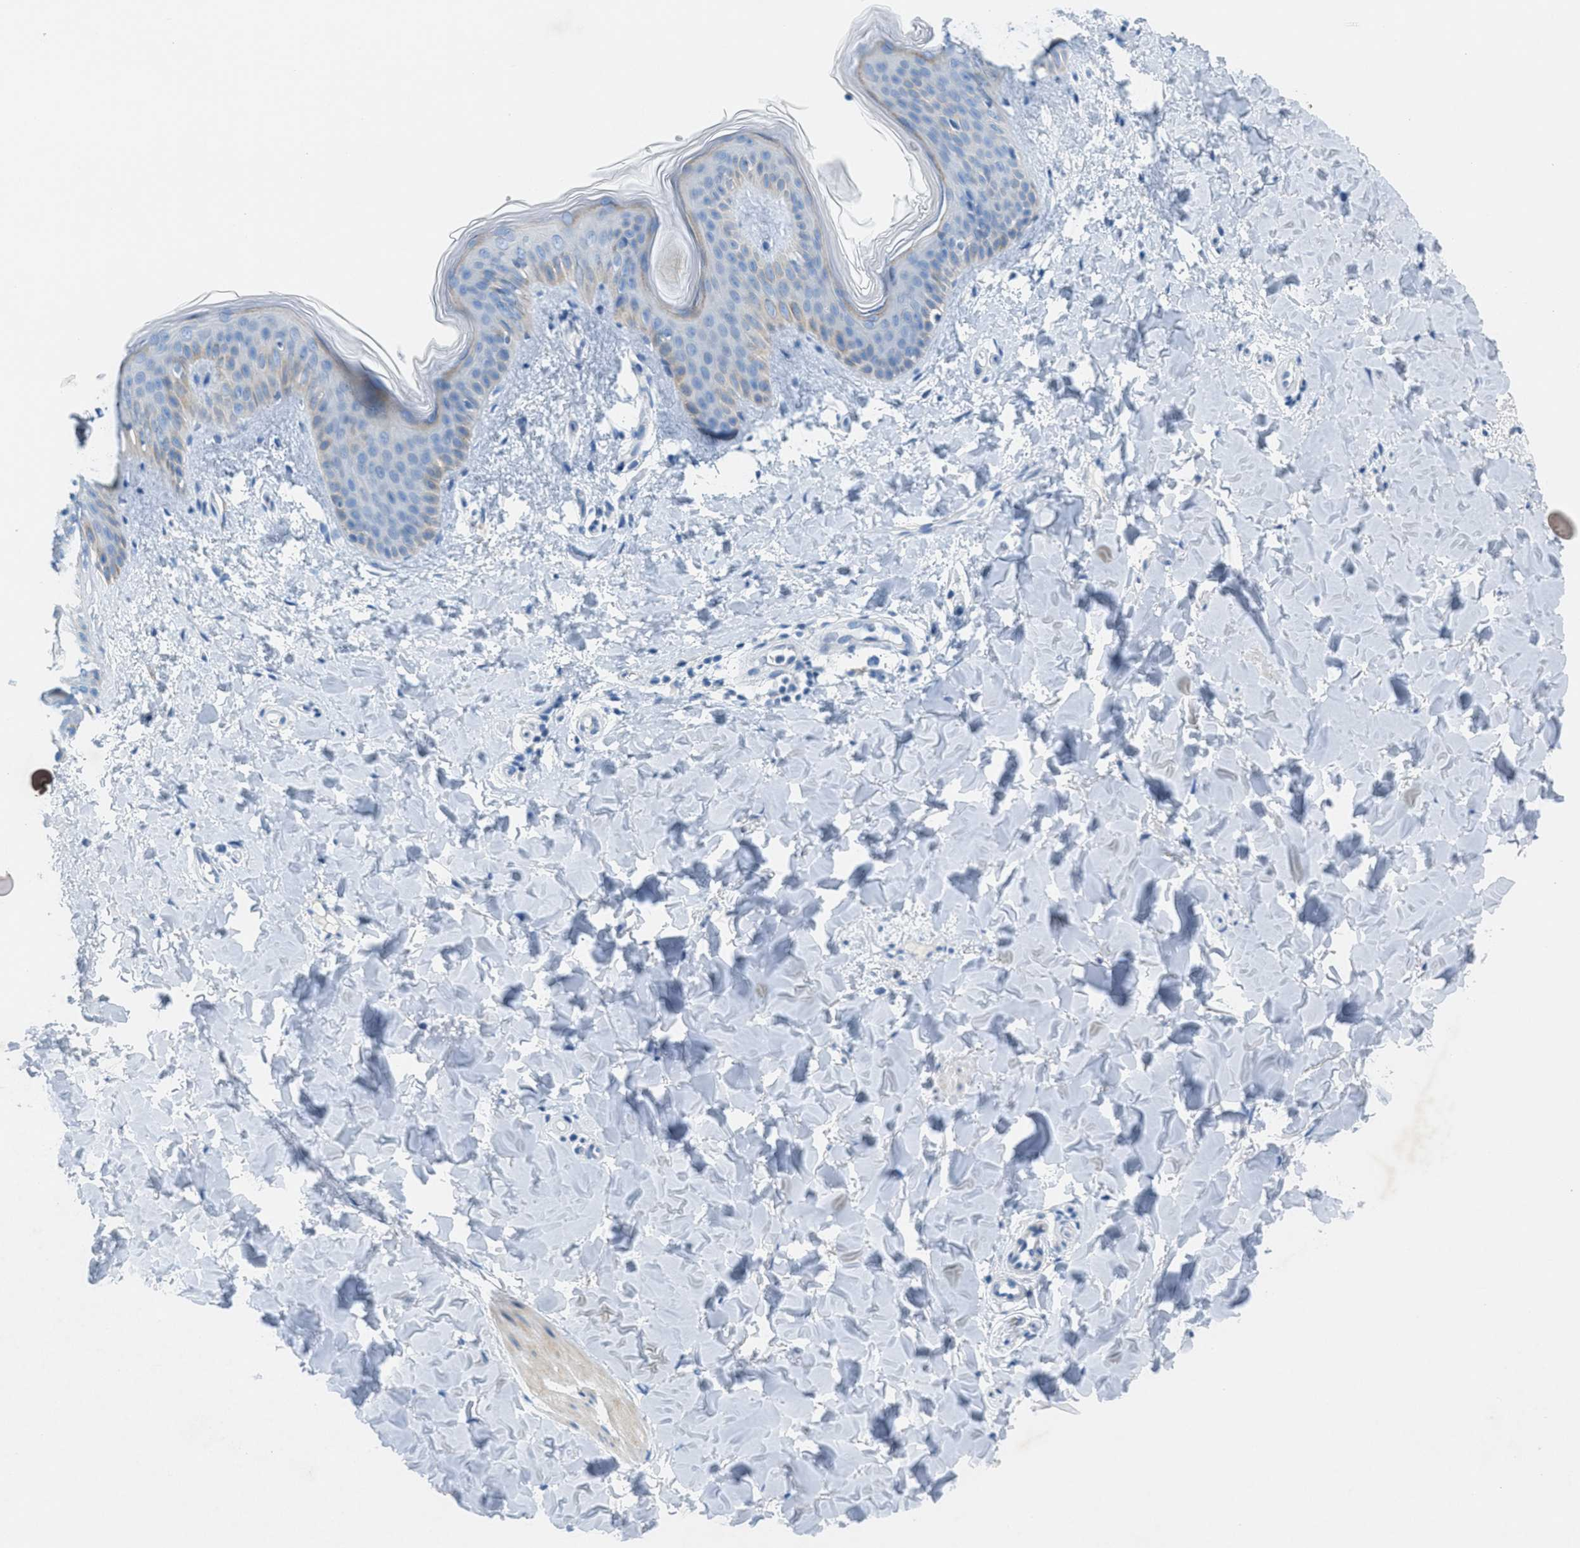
{"staining": {"intensity": "negative", "quantity": "none", "location": "none"}, "tissue": "skin", "cell_type": "Fibroblasts", "image_type": "normal", "snomed": [{"axis": "morphology", "description": "Normal tissue, NOS"}, {"axis": "topography", "description": "Skin"}], "caption": "Fibroblasts are negative for protein expression in unremarkable human skin. The staining was performed using DAB (3,3'-diaminobenzidine) to visualize the protein expression in brown, while the nuclei were stained in blue with hematoxylin (Magnification: 20x).", "gene": "GALNT17", "patient": {"sex": "female", "age": 17}}